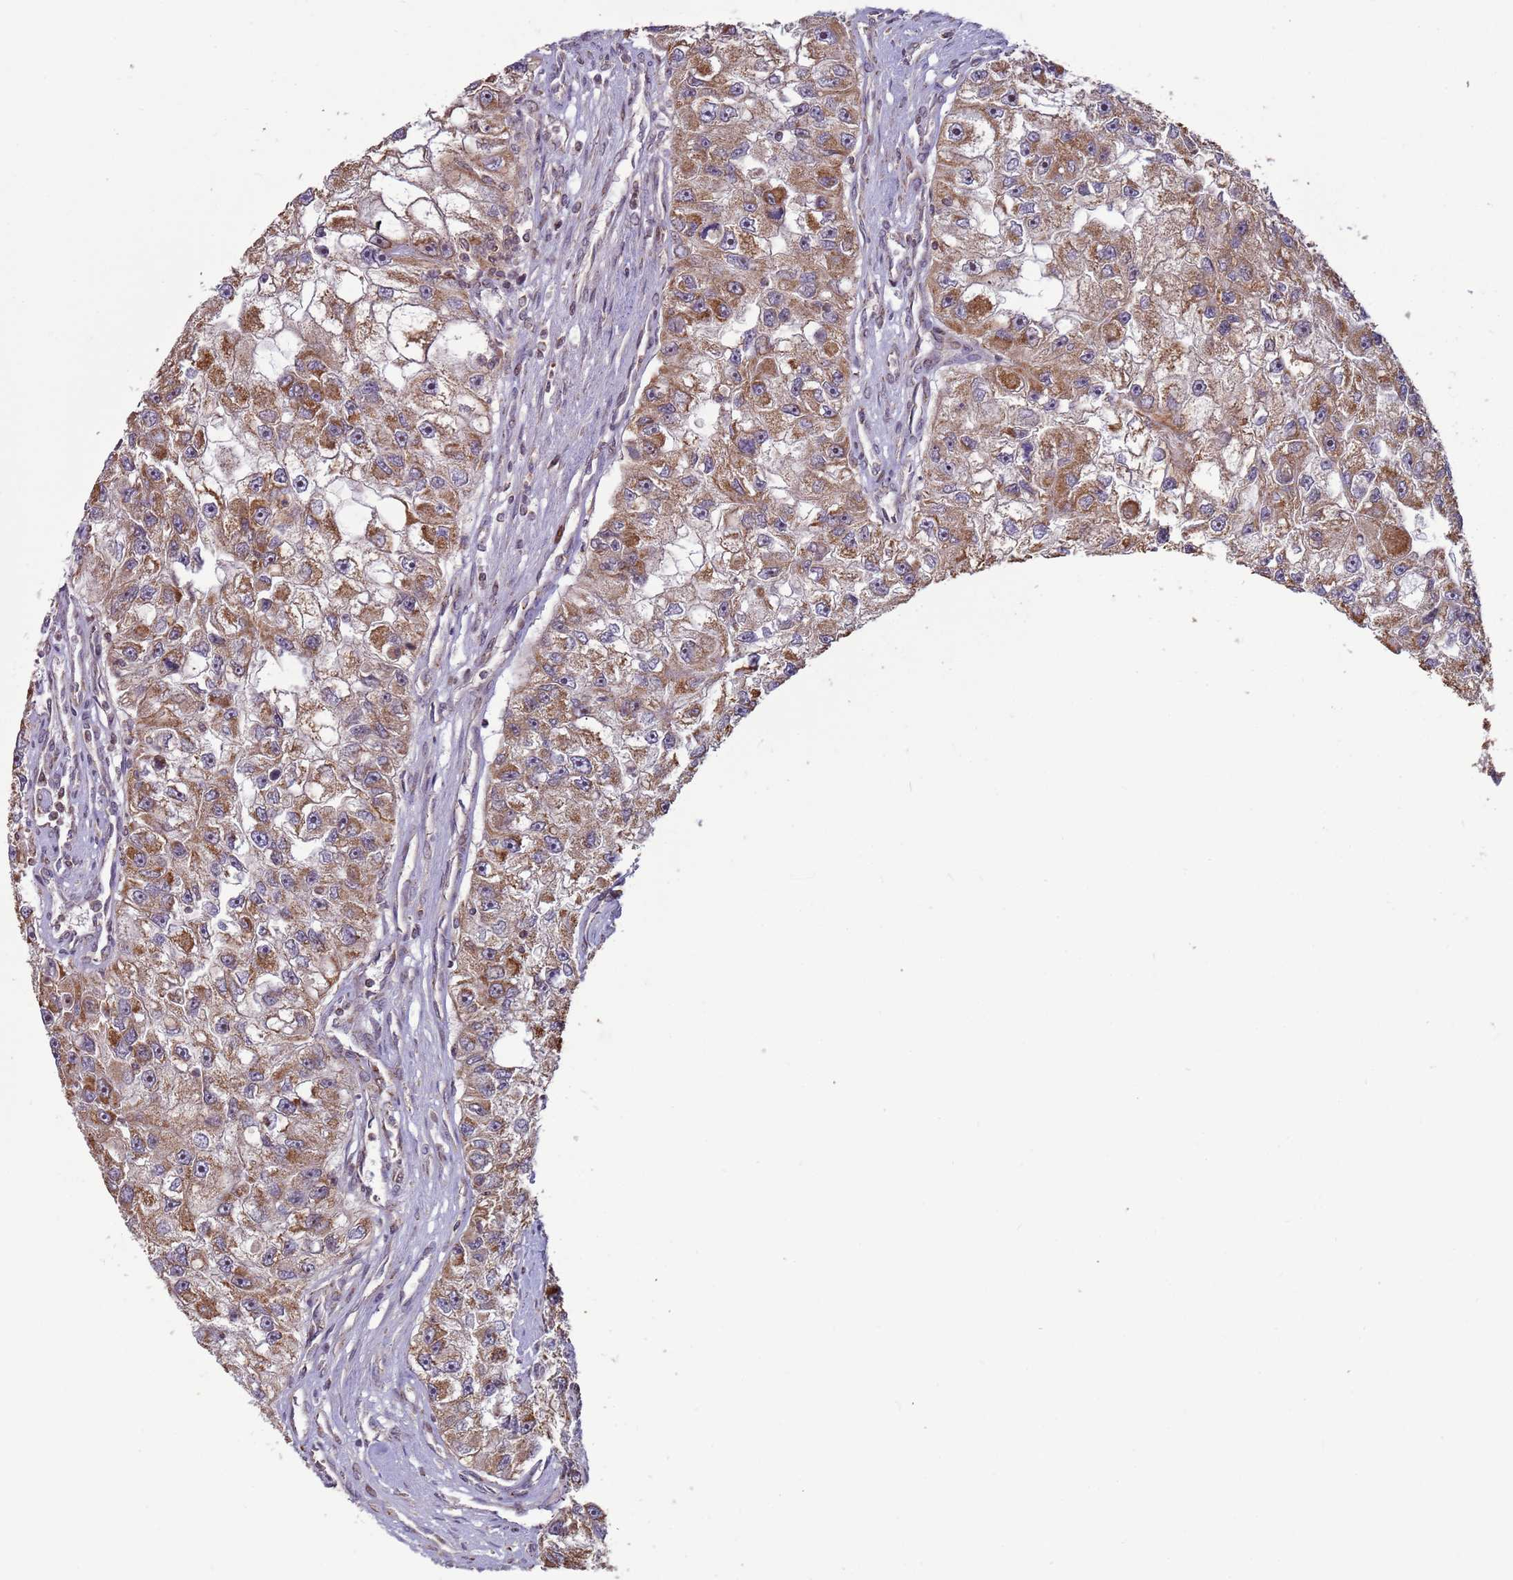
{"staining": {"intensity": "moderate", "quantity": ">75%", "location": "cytoplasmic/membranous"}, "tissue": "renal cancer", "cell_type": "Tumor cells", "image_type": "cancer", "snomed": [{"axis": "morphology", "description": "Adenocarcinoma, NOS"}, {"axis": "topography", "description": "Kidney"}], "caption": "Renal cancer (adenocarcinoma) stained with DAB (3,3'-diaminobenzidine) IHC displays medium levels of moderate cytoplasmic/membranous positivity in approximately >75% of tumor cells.", "gene": "RCOR2", "patient": {"sex": "male", "age": 63}}